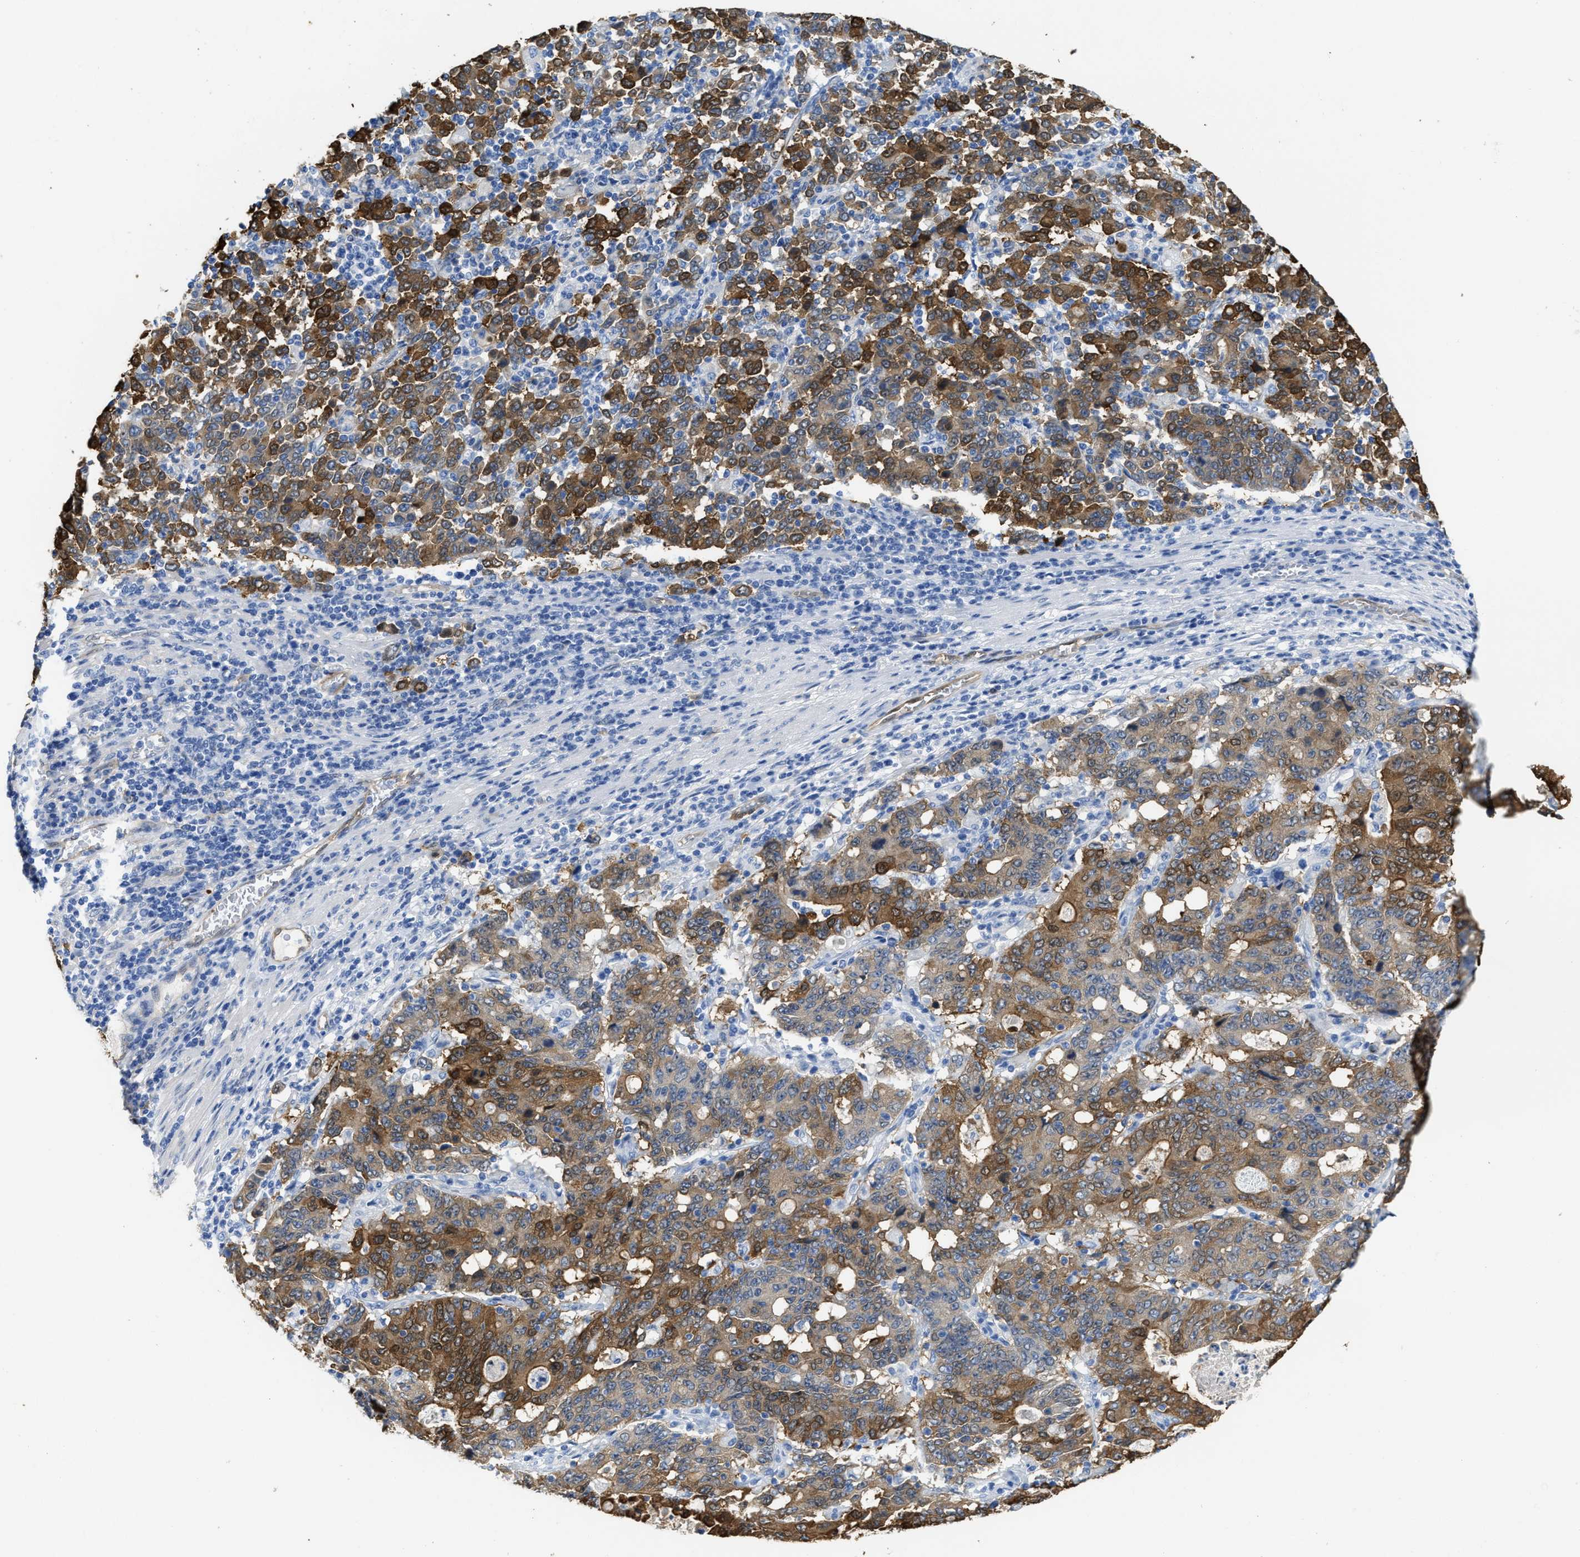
{"staining": {"intensity": "moderate", "quantity": ">75%", "location": "cytoplasmic/membranous"}, "tissue": "stomach cancer", "cell_type": "Tumor cells", "image_type": "cancer", "snomed": [{"axis": "morphology", "description": "Adenocarcinoma, NOS"}, {"axis": "topography", "description": "Stomach, upper"}], "caption": "Stomach adenocarcinoma was stained to show a protein in brown. There is medium levels of moderate cytoplasmic/membranous positivity in approximately >75% of tumor cells.", "gene": "ASS1", "patient": {"sex": "male", "age": 69}}